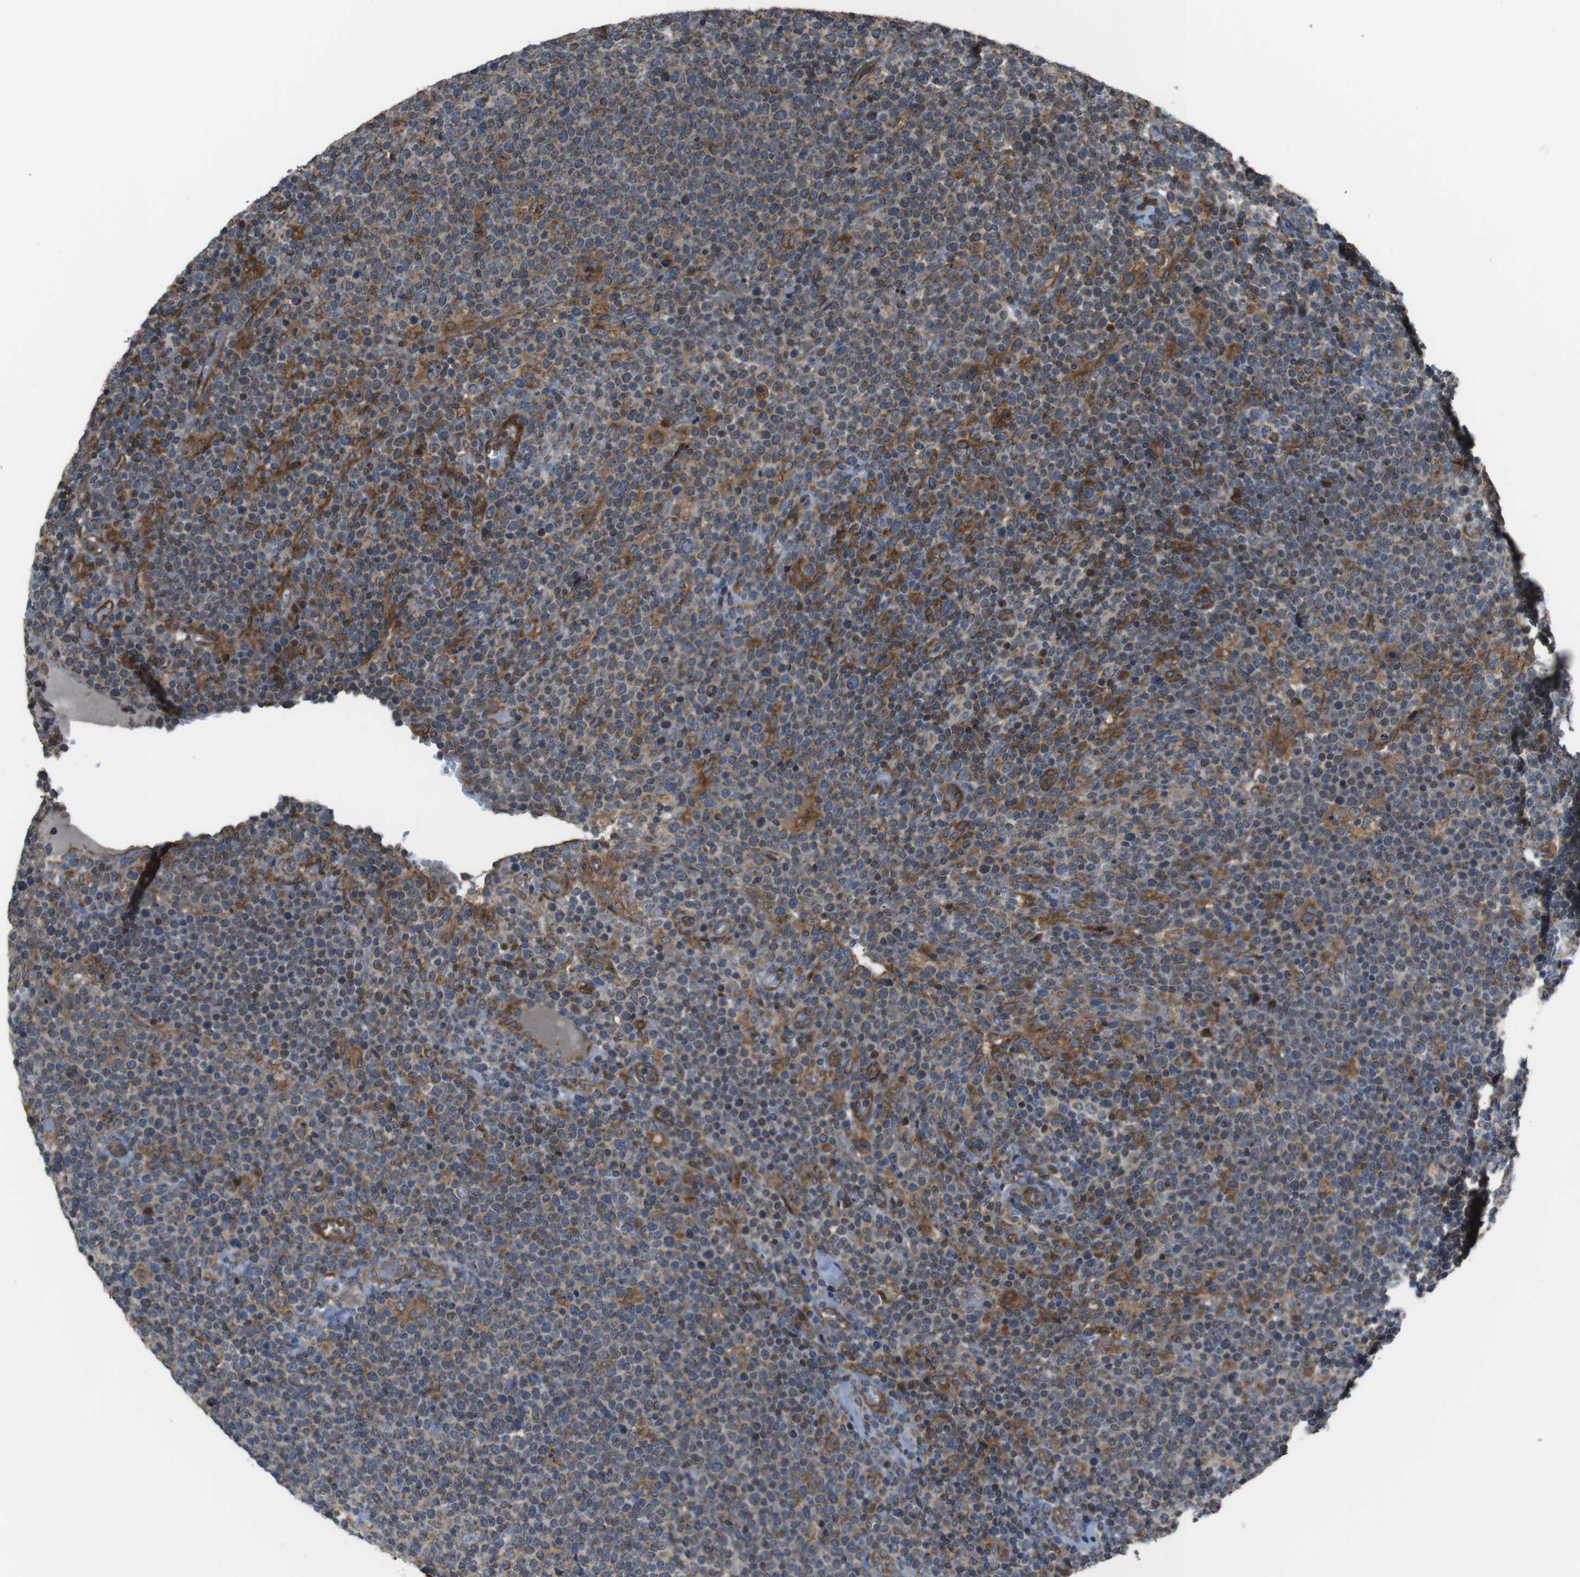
{"staining": {"intensity": "moderate", "quantity": "25%-75%", "location": "cytoplasmic/membranous"}, "tissue": "lymphoma", "cell_type": "Tumor cells", "image_type": "cancer", "snomed": [{"axis": "morphology", "description": "Malignant lymphoma, non-Hodgkin's type, High grade"}, {"axis": "topography", "description": "Lymph node"}], "caption": "Immunohistochemistry (IHC) micrograph of neoplastic tissue: high-grade malignant lymphoma, non-Hodgkin's type stained using immunohistochemistry reveals medium levels of moderate protein expression localized specifically in the cytoplasmic/membranous of tumor cells, appearing as a cytoplasmic/membranous brown color.", "gene": "GIMAP8", "patient": {"sex": "male", "age": 61}}